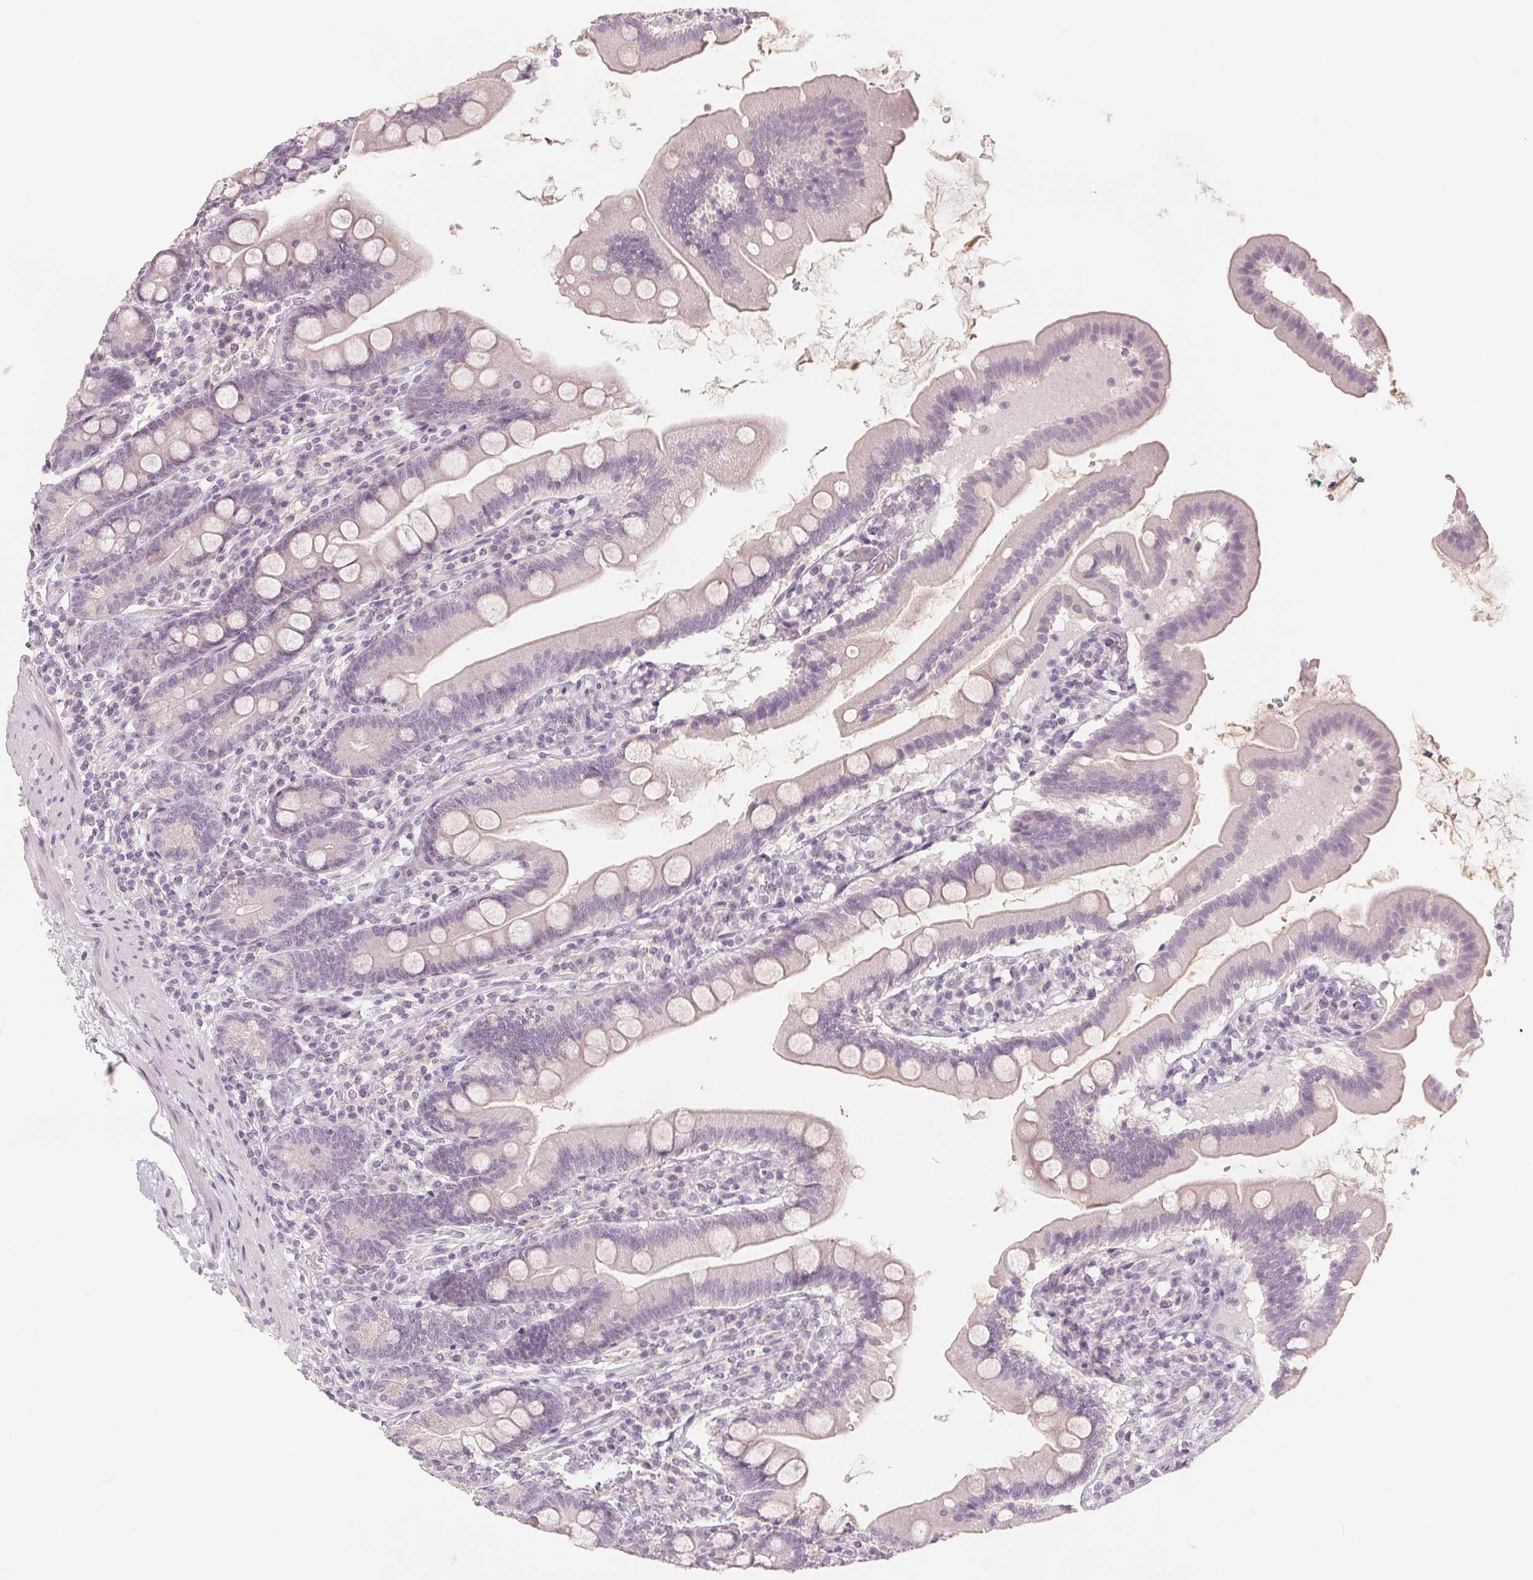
{"staining": {"intensity": "negative", "quantity": "none", "location": "none"}, "tissue": "duodenum", "cell_type": "Glandular cells", "image_type": "normal", "snomed": [{"axis": "morphology", "description": "Normal tissue, NOS"}, {"axis": "topography", "description": "Duodenum"}], "caption": "This is an immunohistochemistry (IHC) histopathology image of normal human duodenum. There is no staining in glandular cells.", "gene": "SLC27A5", "patient": {"sex": "female", "age": 67}}